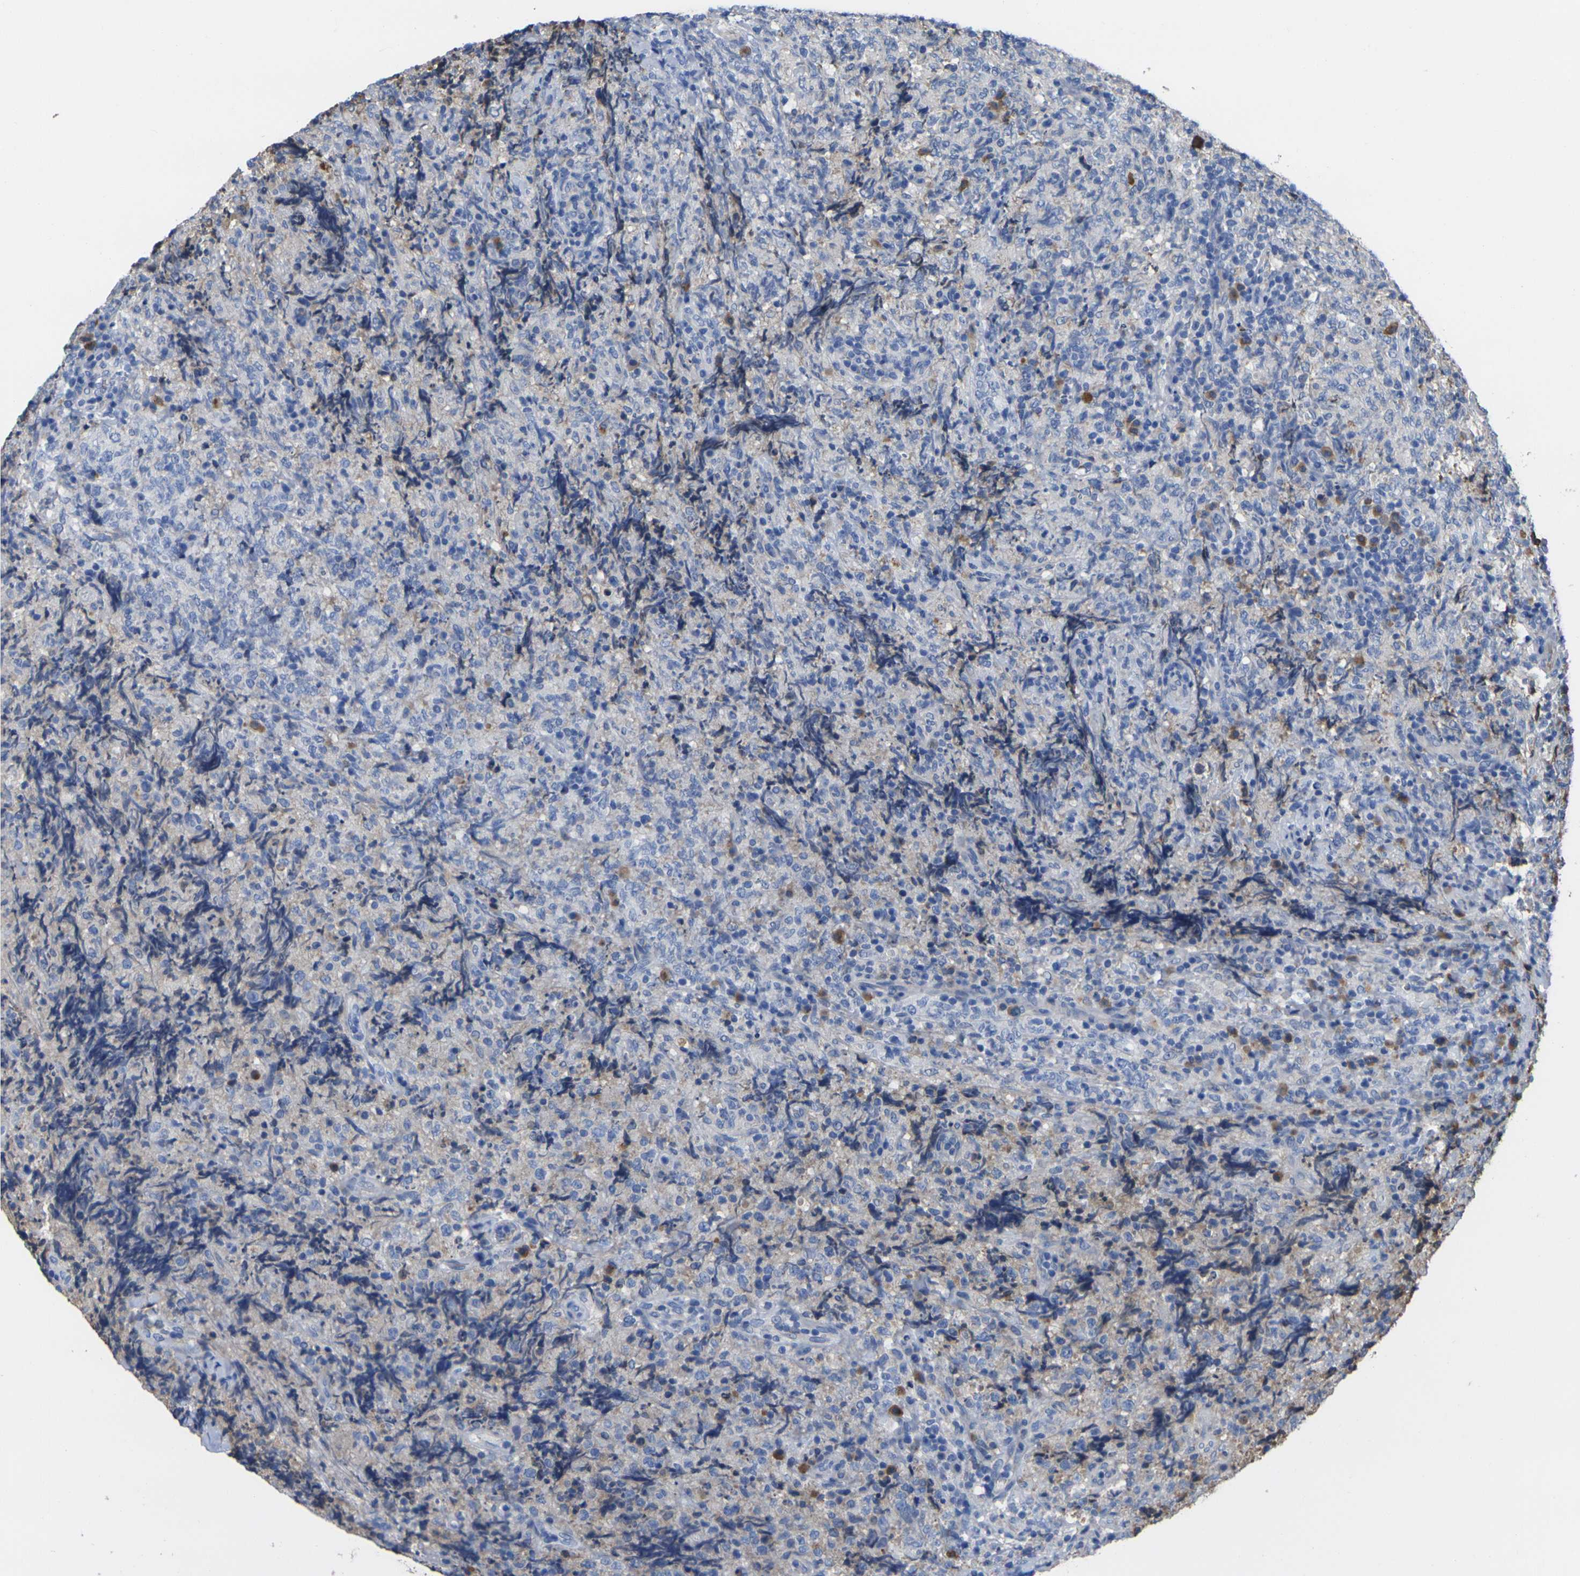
{"staining": {"intensity": "weak", "quantity": "<25%", "location": "cytoplasmic/membranous"}, "tissue": "lymphoma", "cell_type": "Tumor cells", "image_type": "cancer", "snomed": [{"axis": "morphology", "description": "Malignant lymphoma, non-Hodgkin's type, High grade"}, {"axis": "topography", "description": "Tonsil"}], "caption": "Immunohistochemistry histopathology image of human high-grade malignant lymphoma, non-Hodgkin's type stained for a protein (brown), which shows no positivity in tumor cells.", "gene": "GREM2", "patient": {"sex": "female", "age": 36}}